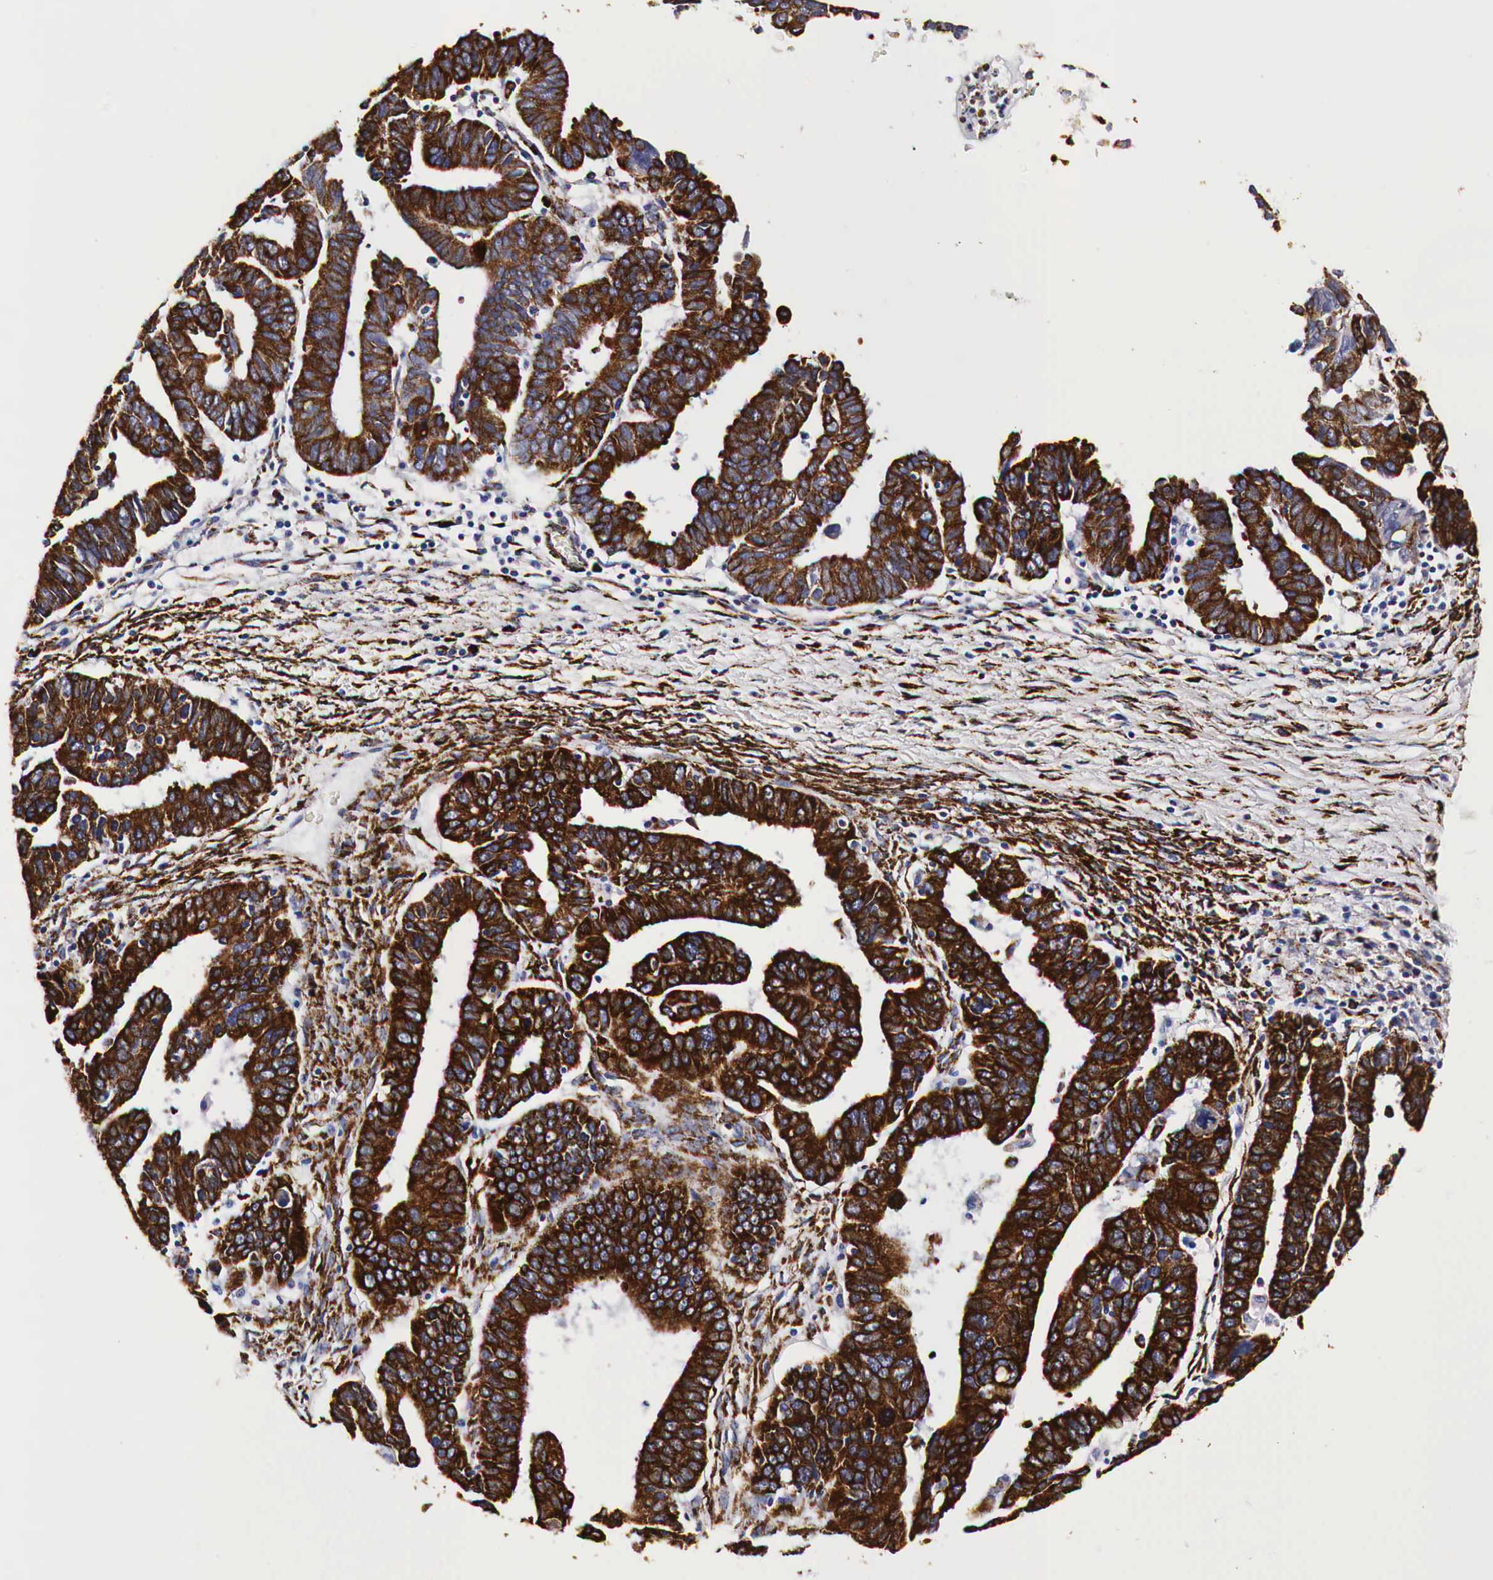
{"staining": {"intensity": "strong", "quantity": ">75%", "location": "cytoplasmic/membranous"}, "tissue": "ovarian cancer", "cell_type": "Tumor cells", "image_type": "cancer", "snomed": [{"axis": "morphology", "description": "Carcinoma, endometroid"}, {"axis": "morphology", "description": "Cystadenocarcinoma, serous, NOS"}, {"axis": "topography", "description": "Ovary"}], "caption": "Human endometroid carcinoma (ovarian) stained with a brown dye exhibits strong cytoplasmic/membranous positive positivity in approximately >75% of tumor cells.", "gene": "CKAP4", "patient": {"sex": "female", "age": 45}}